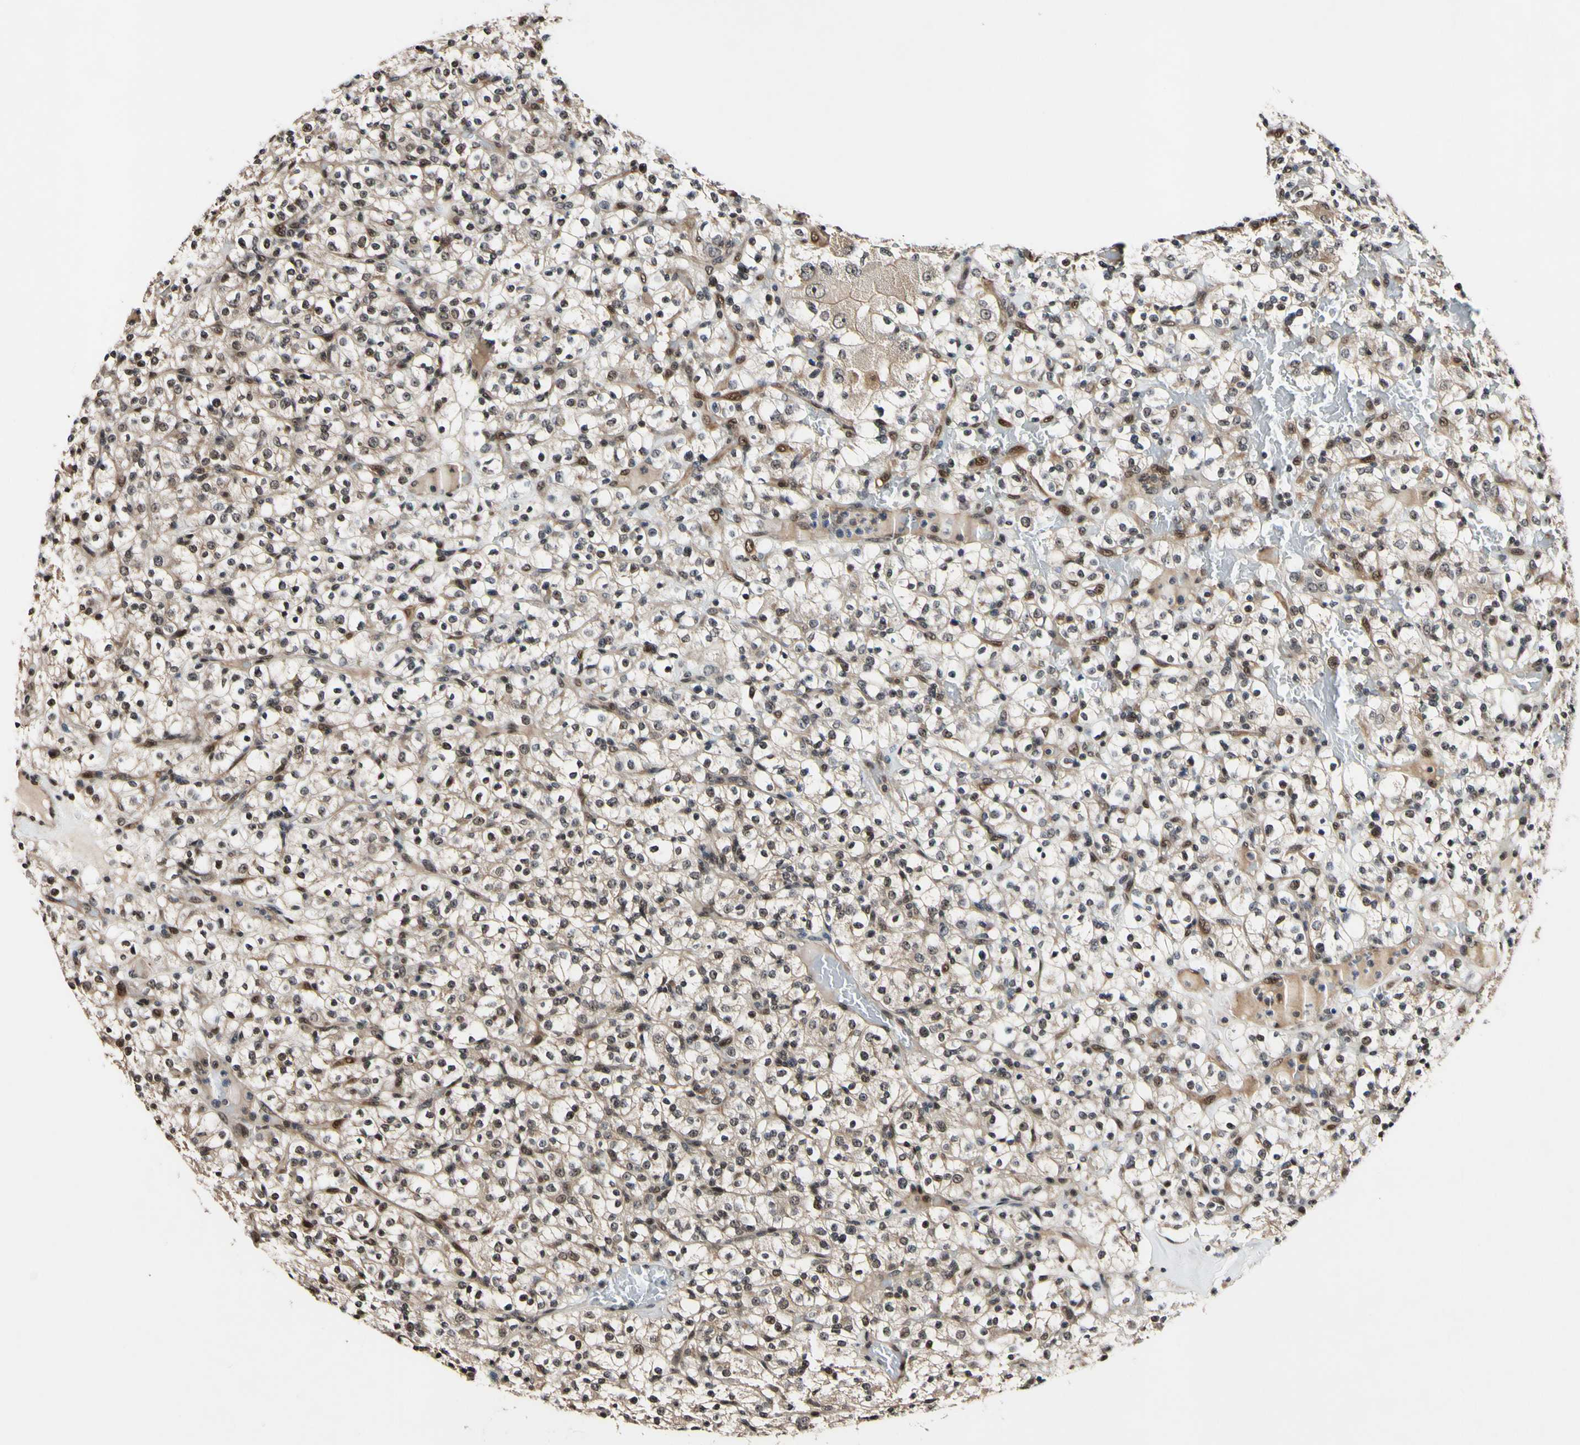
{"staining": {"intensity": "weak", "quantity": ">75%", "location": "cytoplasmic/membranous,nuclear"}, "tissue": "renal cancer", "cell_type": "Tumor cells", "image_type": "cancer", "snomed": [{"axis": "morphology", "description": "Normal tissue, NOS"}, {"axis": "morphology", "description": "Adenocarcinoma, NOS"}, {"axis": "topography", "description": "Kidney"}], "caption": "About >75% of tumor cells in renal cancer (adenocarcinoma) show weak cytoplasmic/membranous and nuclear protein expression as visualized by brown immunohistochemical staining.", "gene": "PSMD10", "patient": {"sex": "female", "age": 72}}